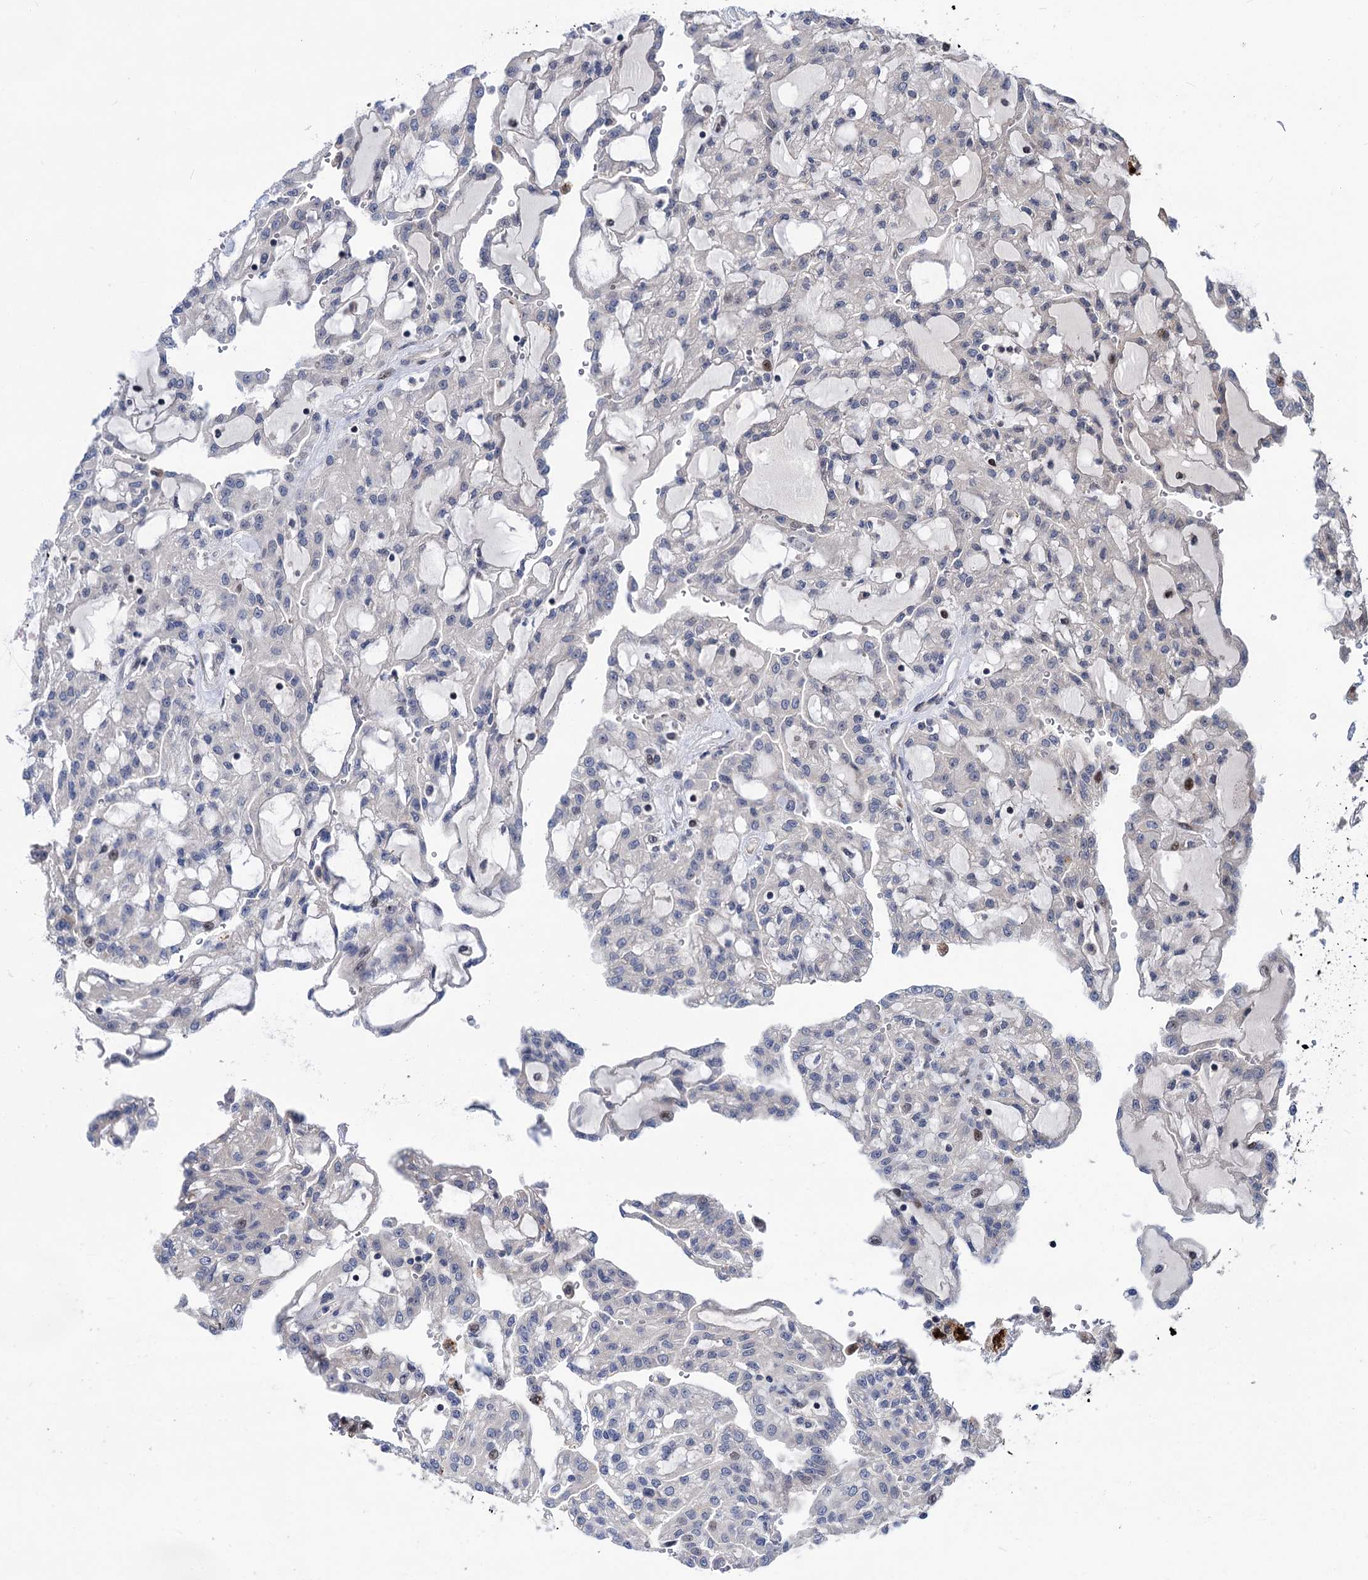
{"staining": {"intensity": "negative", "quantity": "none", "location": "none"}, "tissue": "renal cancer", "cell_type": "Tumor cells", "image_type": "cancer", "snomed": [{"axis": "morphology", "description": "Adenocarcinoma, NOS"}, {"axis": "topography", "description": "Kidney"}], "caption": "Immunohistochemistry (IHC) image of neoplastic tissue: human renal cancer stained with DAB displays no significant protein expression in tumor cells.", "gene": "UBR1", "patient": {"sex": "male", "age": 63}}